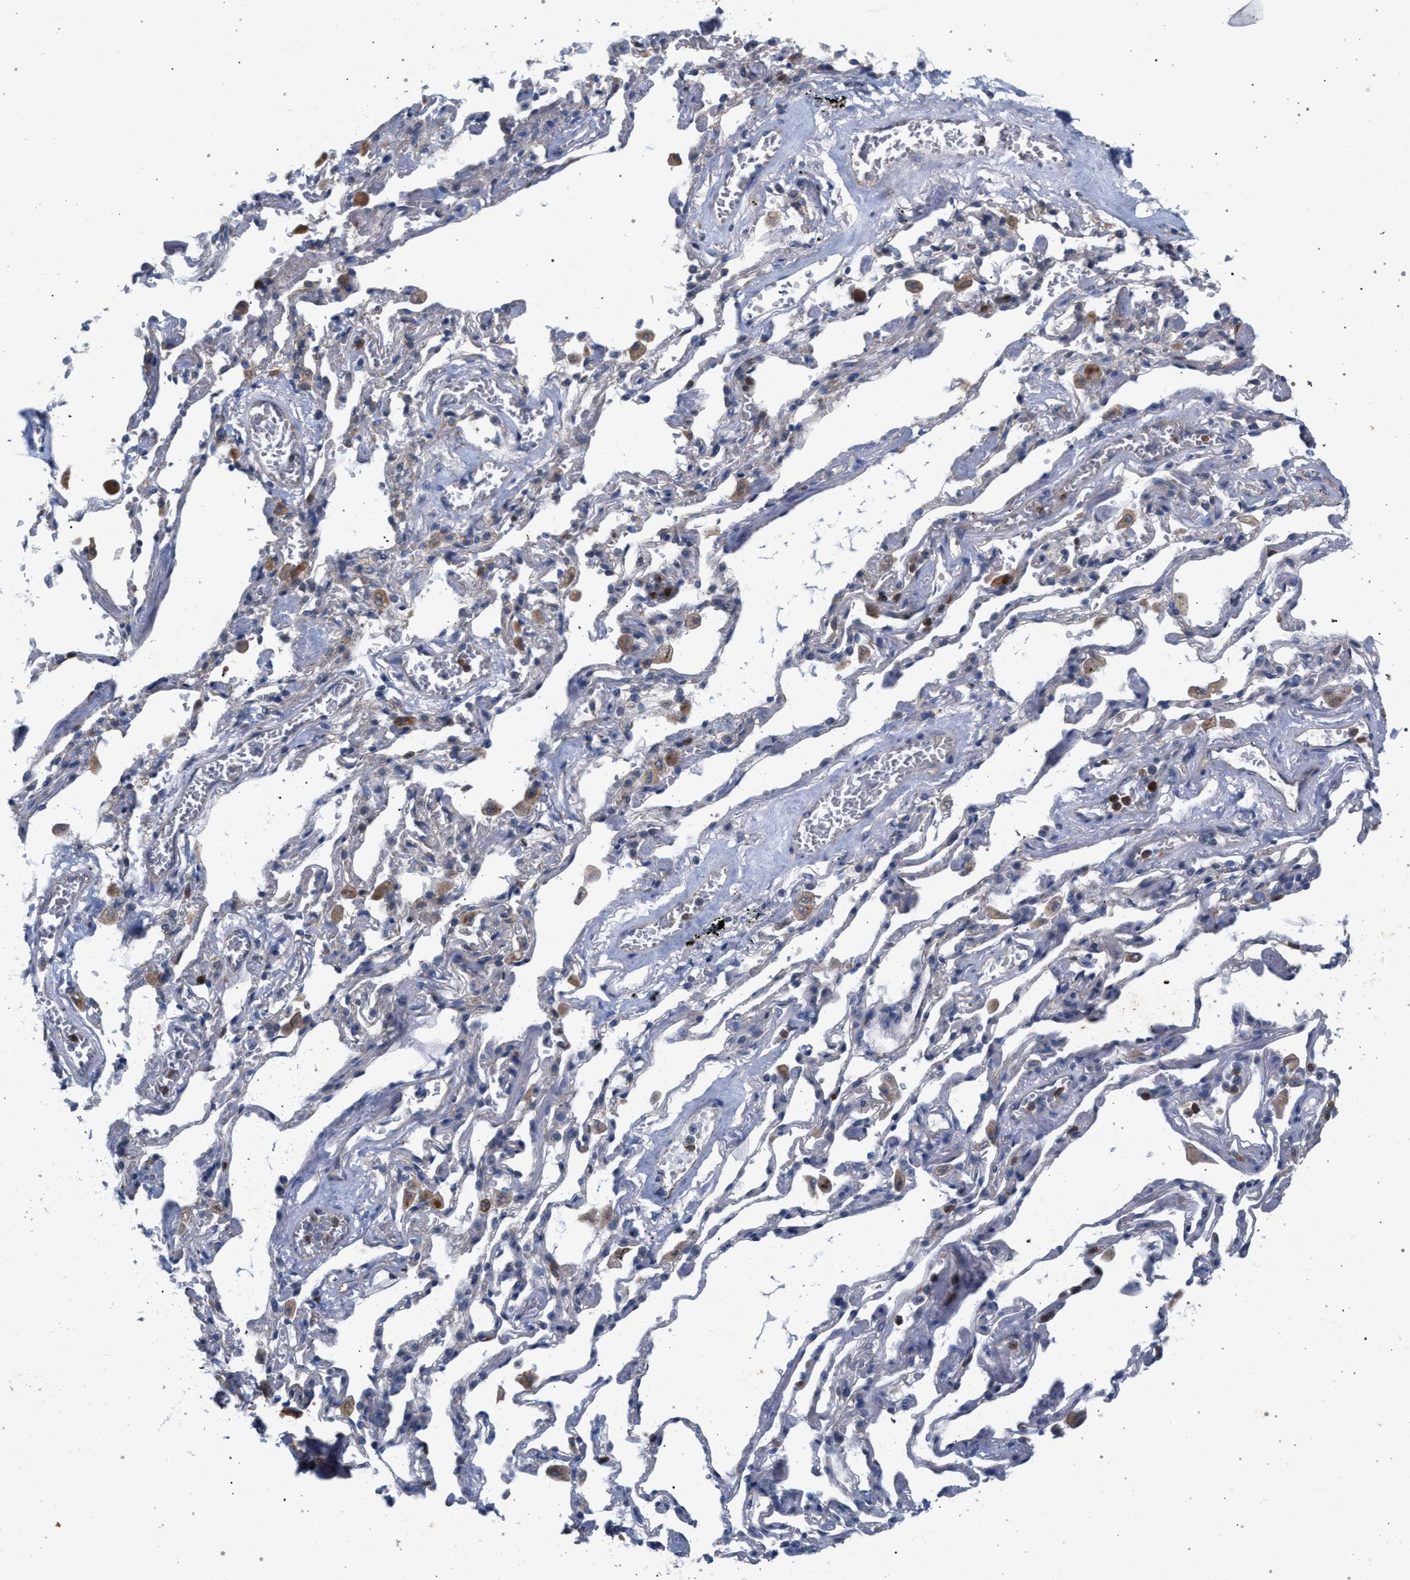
{"staining": {"intensity": "negative", "quantity": "none", "location": "none"}, "tissue": "adipose tissue", "cell_type": "Adipocytes", "image_type": "normal", "snomed": [{"axis": "morphology", "description": "Normal tissue, NOS"}, {"axis": "topography", "description": "Cartilage tissue"}, {"axis": "topography", "description": "Lung"}], "caption": "The histopathology image demonstrates no significant positivity in adipocytes of adipose tissue. (IHC, brightfield microscopy, high magnification).", "gene": "MAMDC2", "patient": {"sex": "female", "age": 77}}